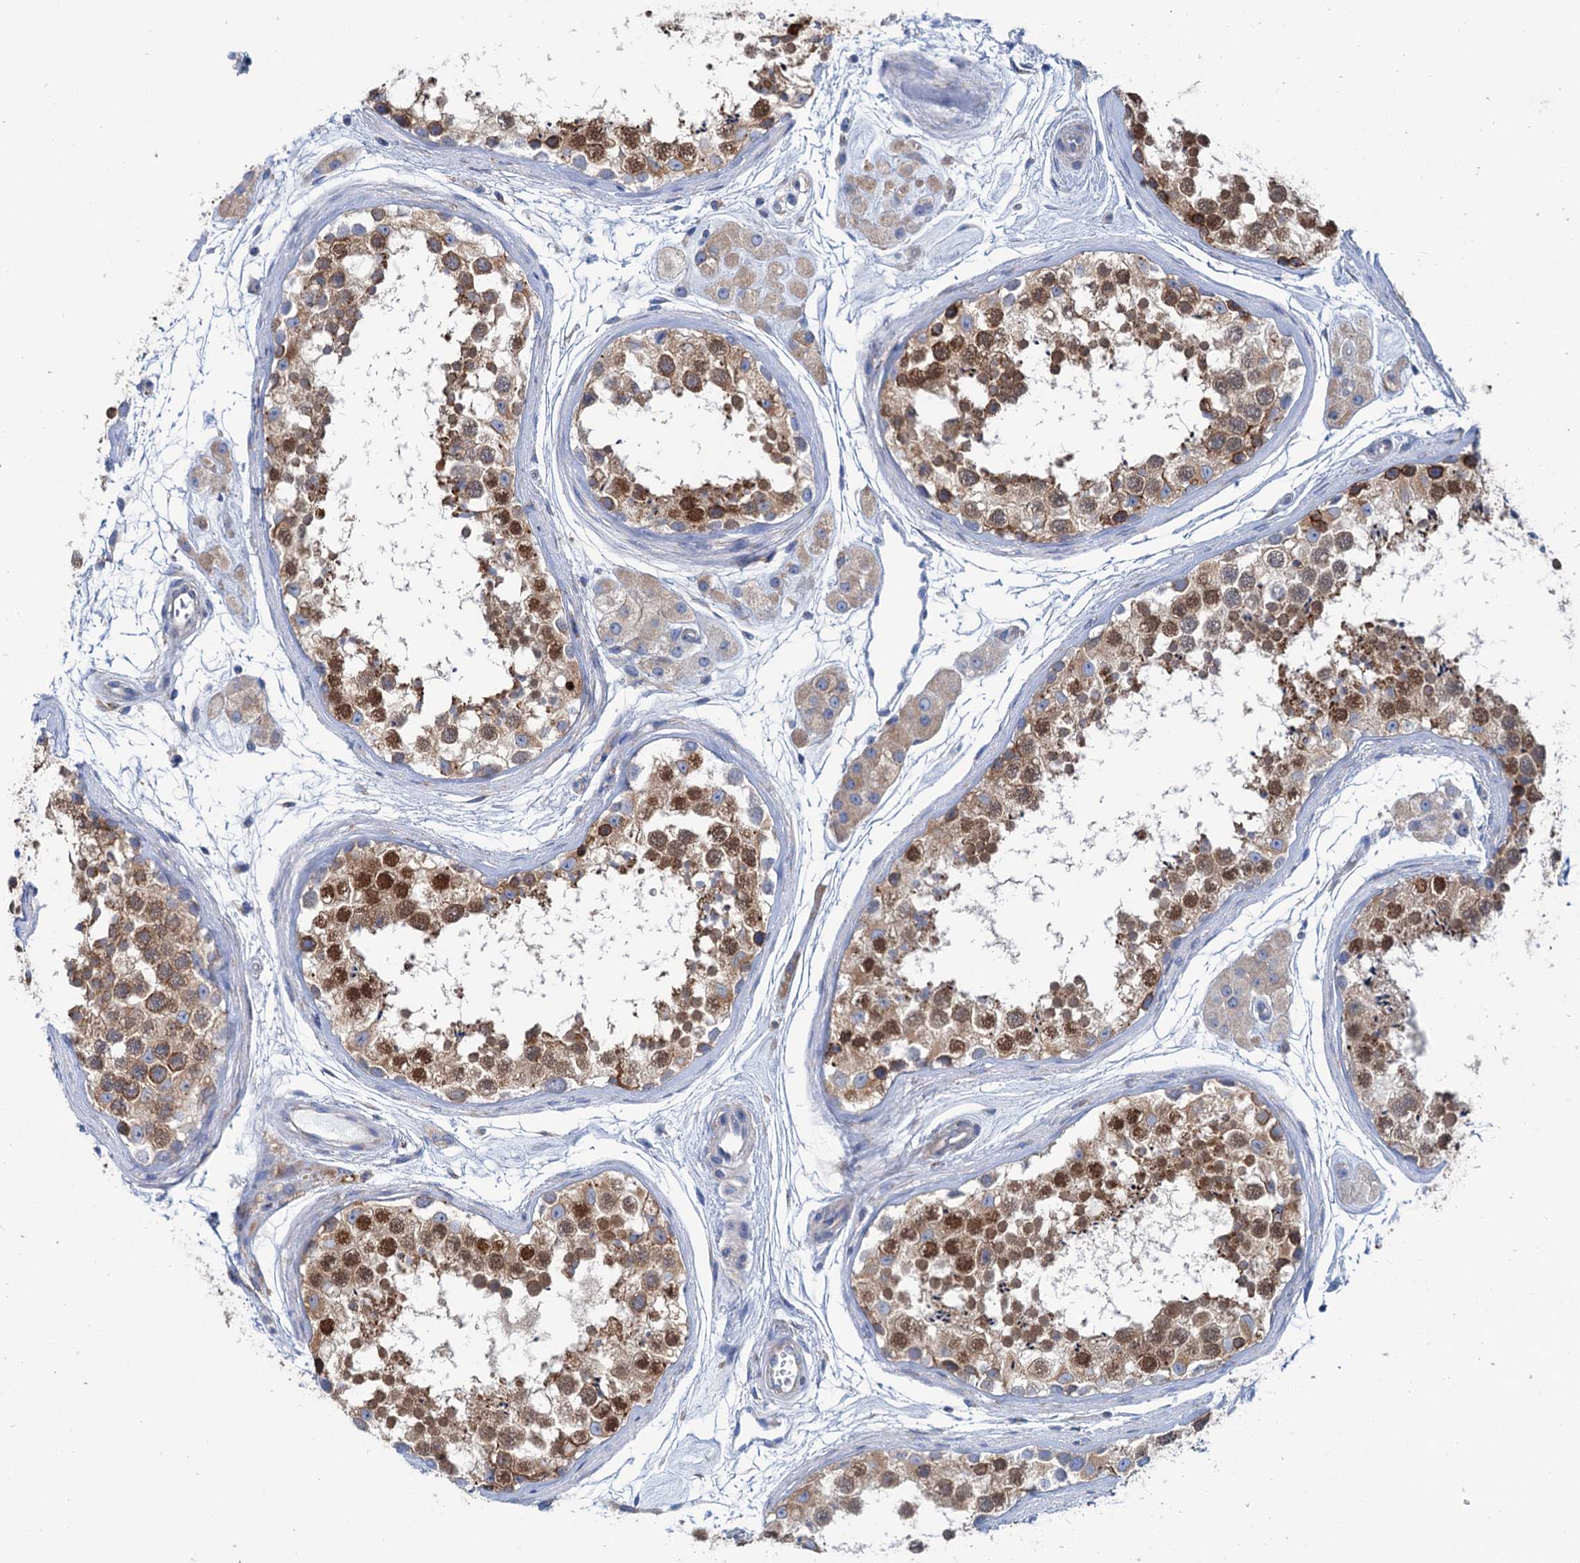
{"staining": {"intensity": "strong", "quantity": ">75%", "location": "cytoplasmic/membranous,nuclear"}, "tissue": "testis", "cell_type": "Cells in seminiferous ducts", "image_type": "normal", "snomed": [{"axis": "morphology", "description": "Normal tissue, NOS"}, {"axis": "topography", "description": "Testis"}], "caption": "Immunohistochemistry photomicrograph of normal testis: testis stained using immunohistochemistry (IHC) demonstrates high levels of strong protein expression localized specifically in the cytoplasmic/membranous,nuclear of cells in seminiferous ducts, appearing as a cytoplasmic/membranous,nuclear brown color.", "gene": "SHE", "patient": {"sex": "male", "age": 56}}